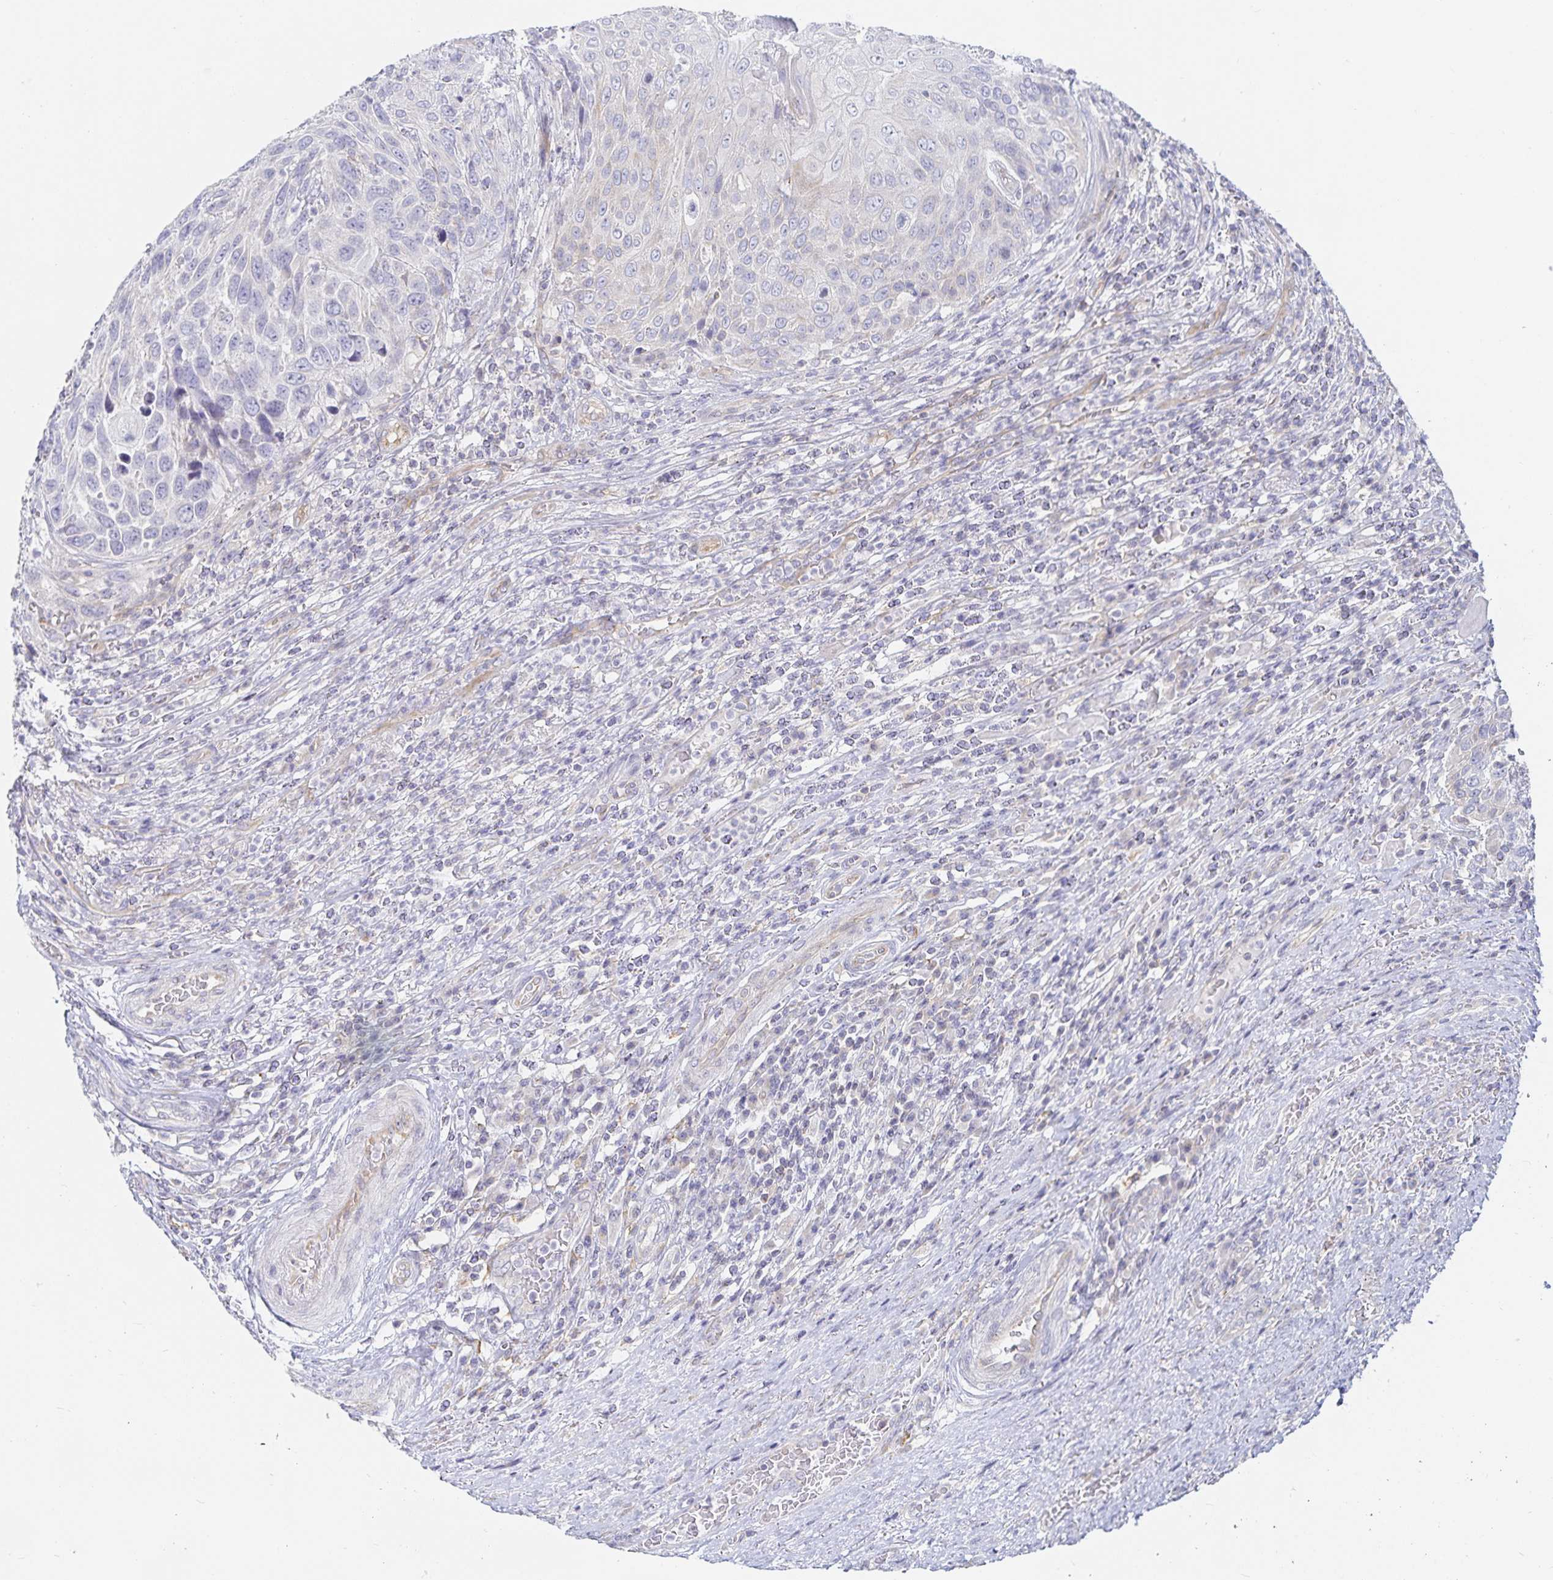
{"staining": {"intensity": "negative", "quantity": "none", "location": "none"}, "tissue": "urothelial cancer", "cell_type": "Tumor cells", "image_type": "cancer", "snomed": [{"axis": "morphology", "description": "Urothelial carcinoma, High grade"}, {"axis": "topography", "description": "Urinary bladder"}], "caption": "Immunohistochemistry (IHC) micrograph of neoplastic tissue: urothelial cancer stained with DAB (3,3'-diaminobenzidine) demonstrates no significant protein expression in tumor cells.", "gene": "SFTPA1", "patient": {"sex": "female", "age": 70}}